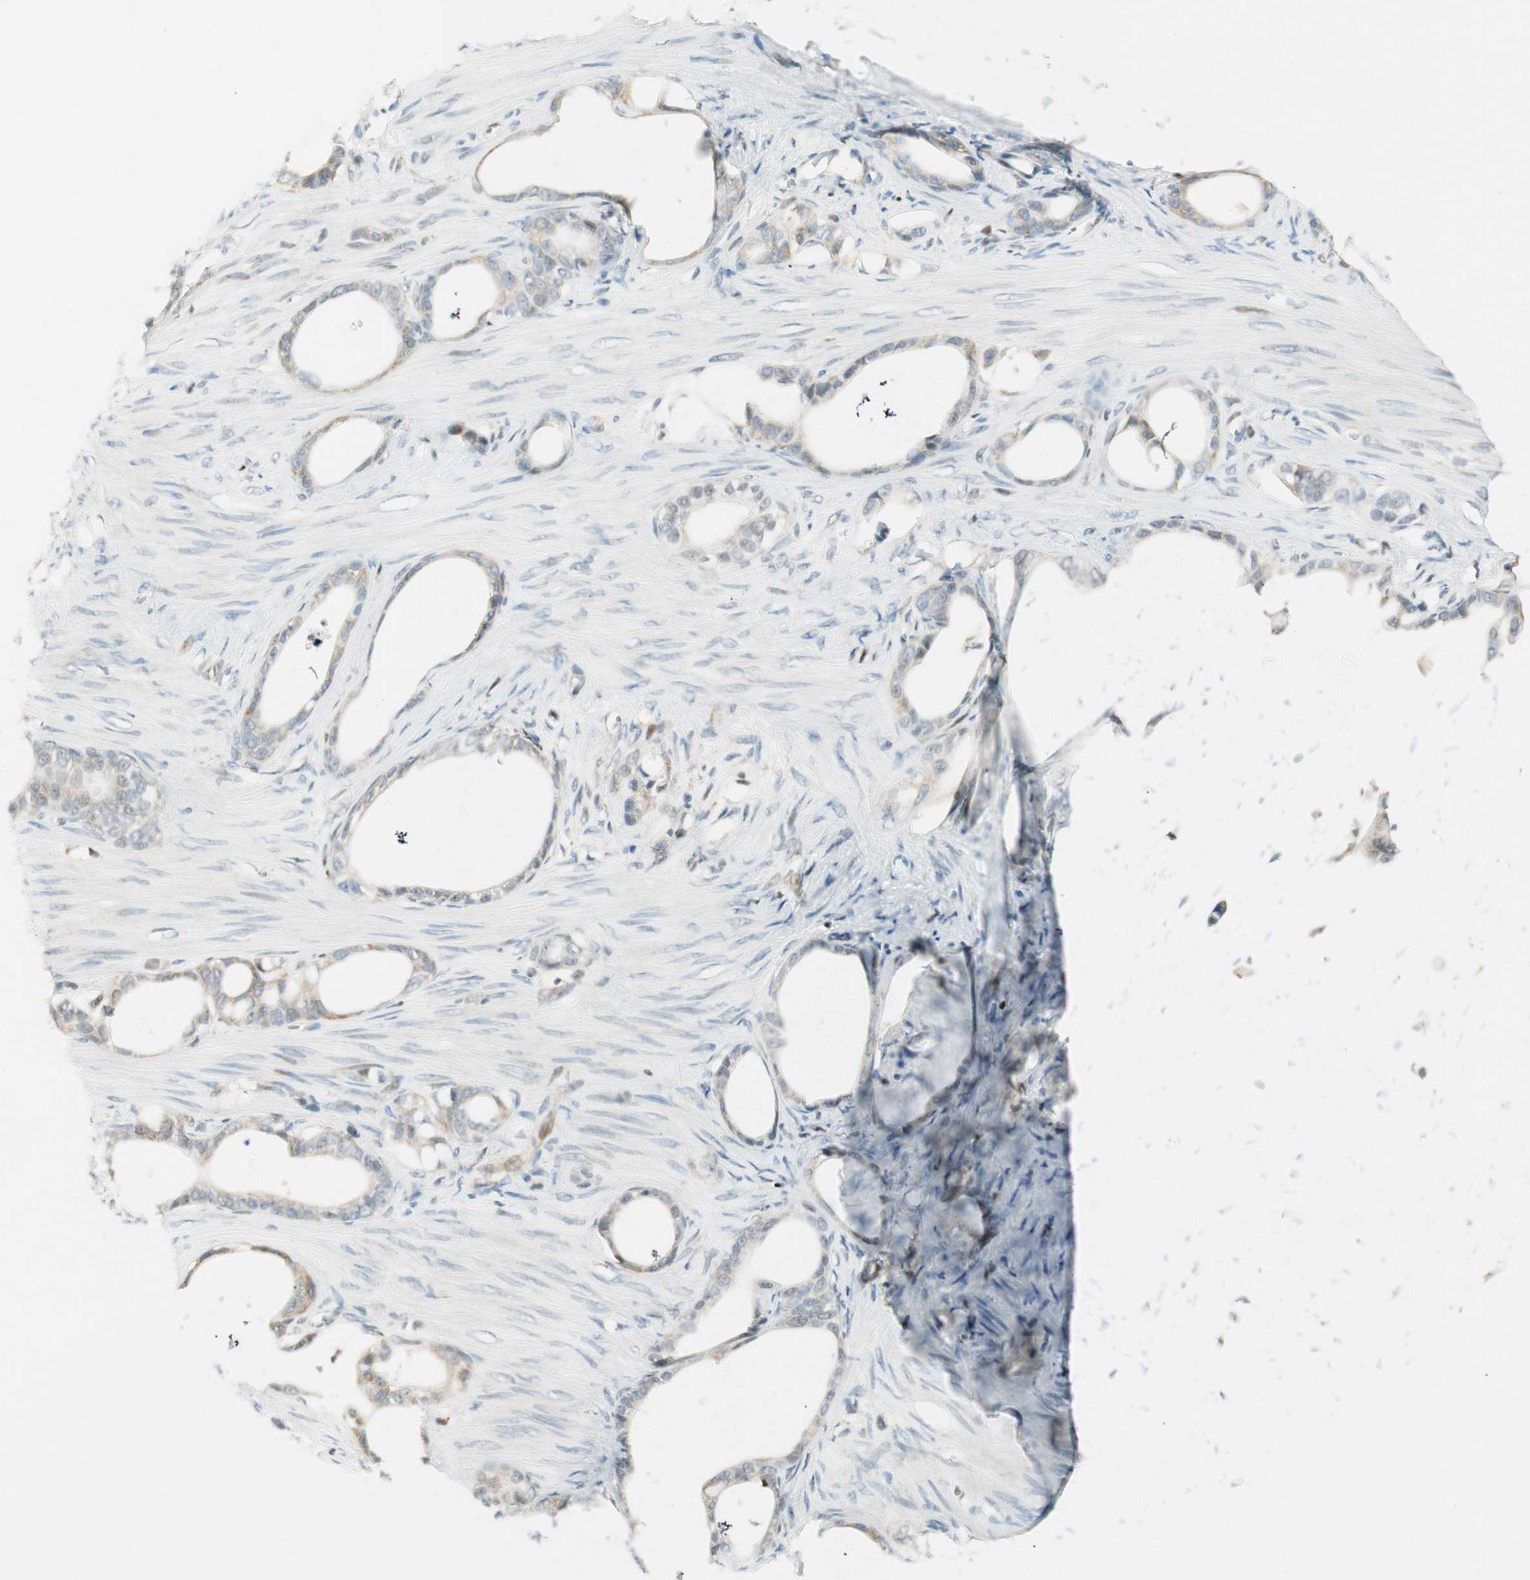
{"staining": {"intensity": "moderate", "quantity": "25%-75%", "location": "cytoplasmic/membranous"}, "tissue": "stomach cancer", "cell_type": "Tumor cells", "image_type": "cancer", "snomed": [{"axis": "morphology", "description": "Adenocarcinoma, NOS"}, {"axis": "topography", "description": "Stomach"}], "caption": "The immunohistochemical stain highlights moderate cytoplasmic/membranous expression in tumor cells of adenocarcinoma (stomach) tissue.", "gene": "MSX2", "patient": {"sex": "female", "age": 75}}